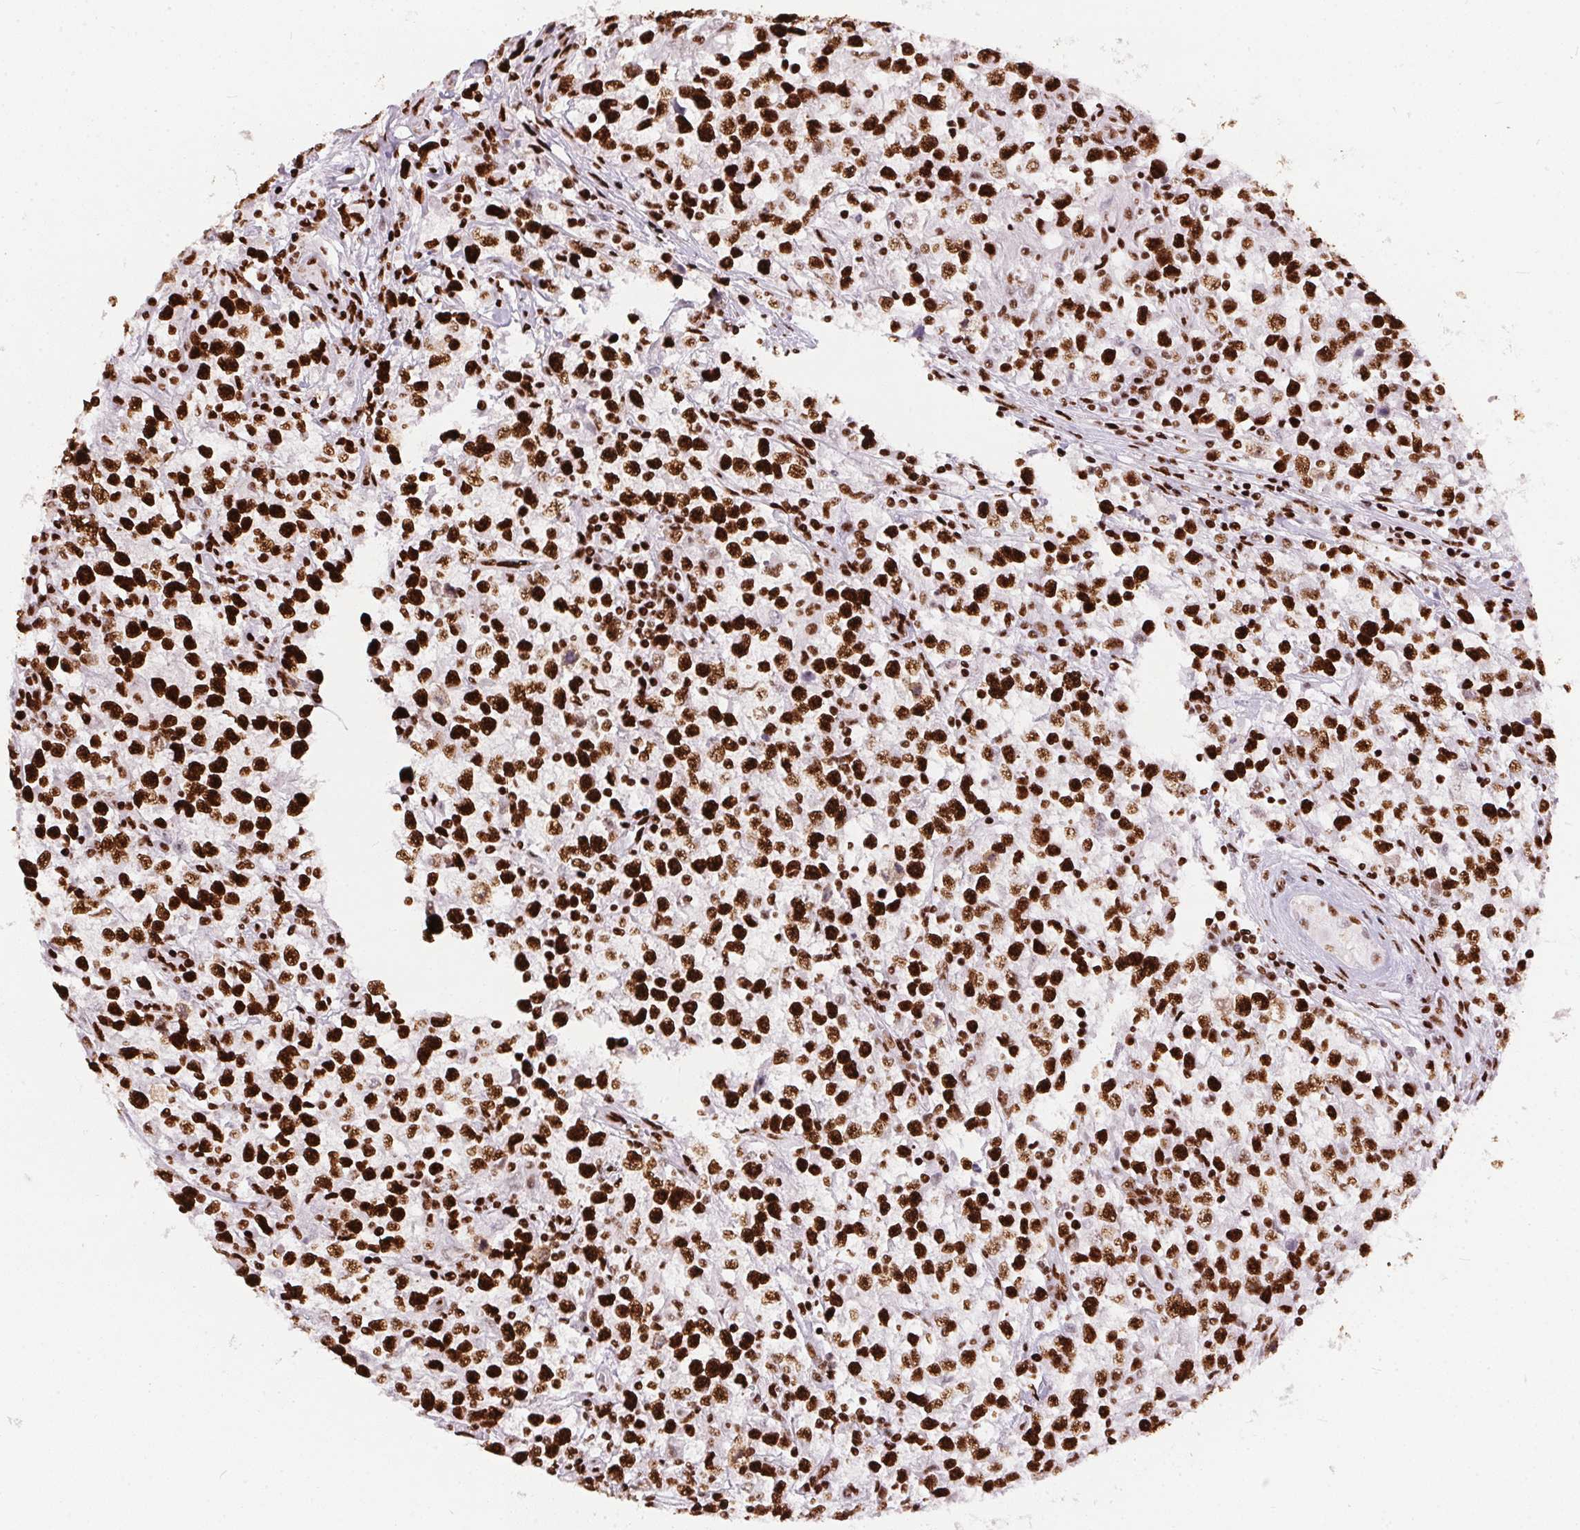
{"staining": {"intensity": "strong", "quantity": ">75%", "location": "nuclear"}, "tissue": "testis cancer", "cell_type": "Tumor cells", "image_type": "cancer", "snomed": [{"axis": "morphology", "description": "Seminoma, NOS"}, {"axis": "topography", "description": "Testis"}], "caption": "Immunohistochemistry image of neoplastic tissue: testis cancer stained using immunohistochemistry (IHC) demonstrates high levels of strong protein expression localized specifically in the nuclear of tumor cells, appearing as a nuclear brown color.", "gene": "PAGE3", "patient": {"sex": "male", "age": 31}}